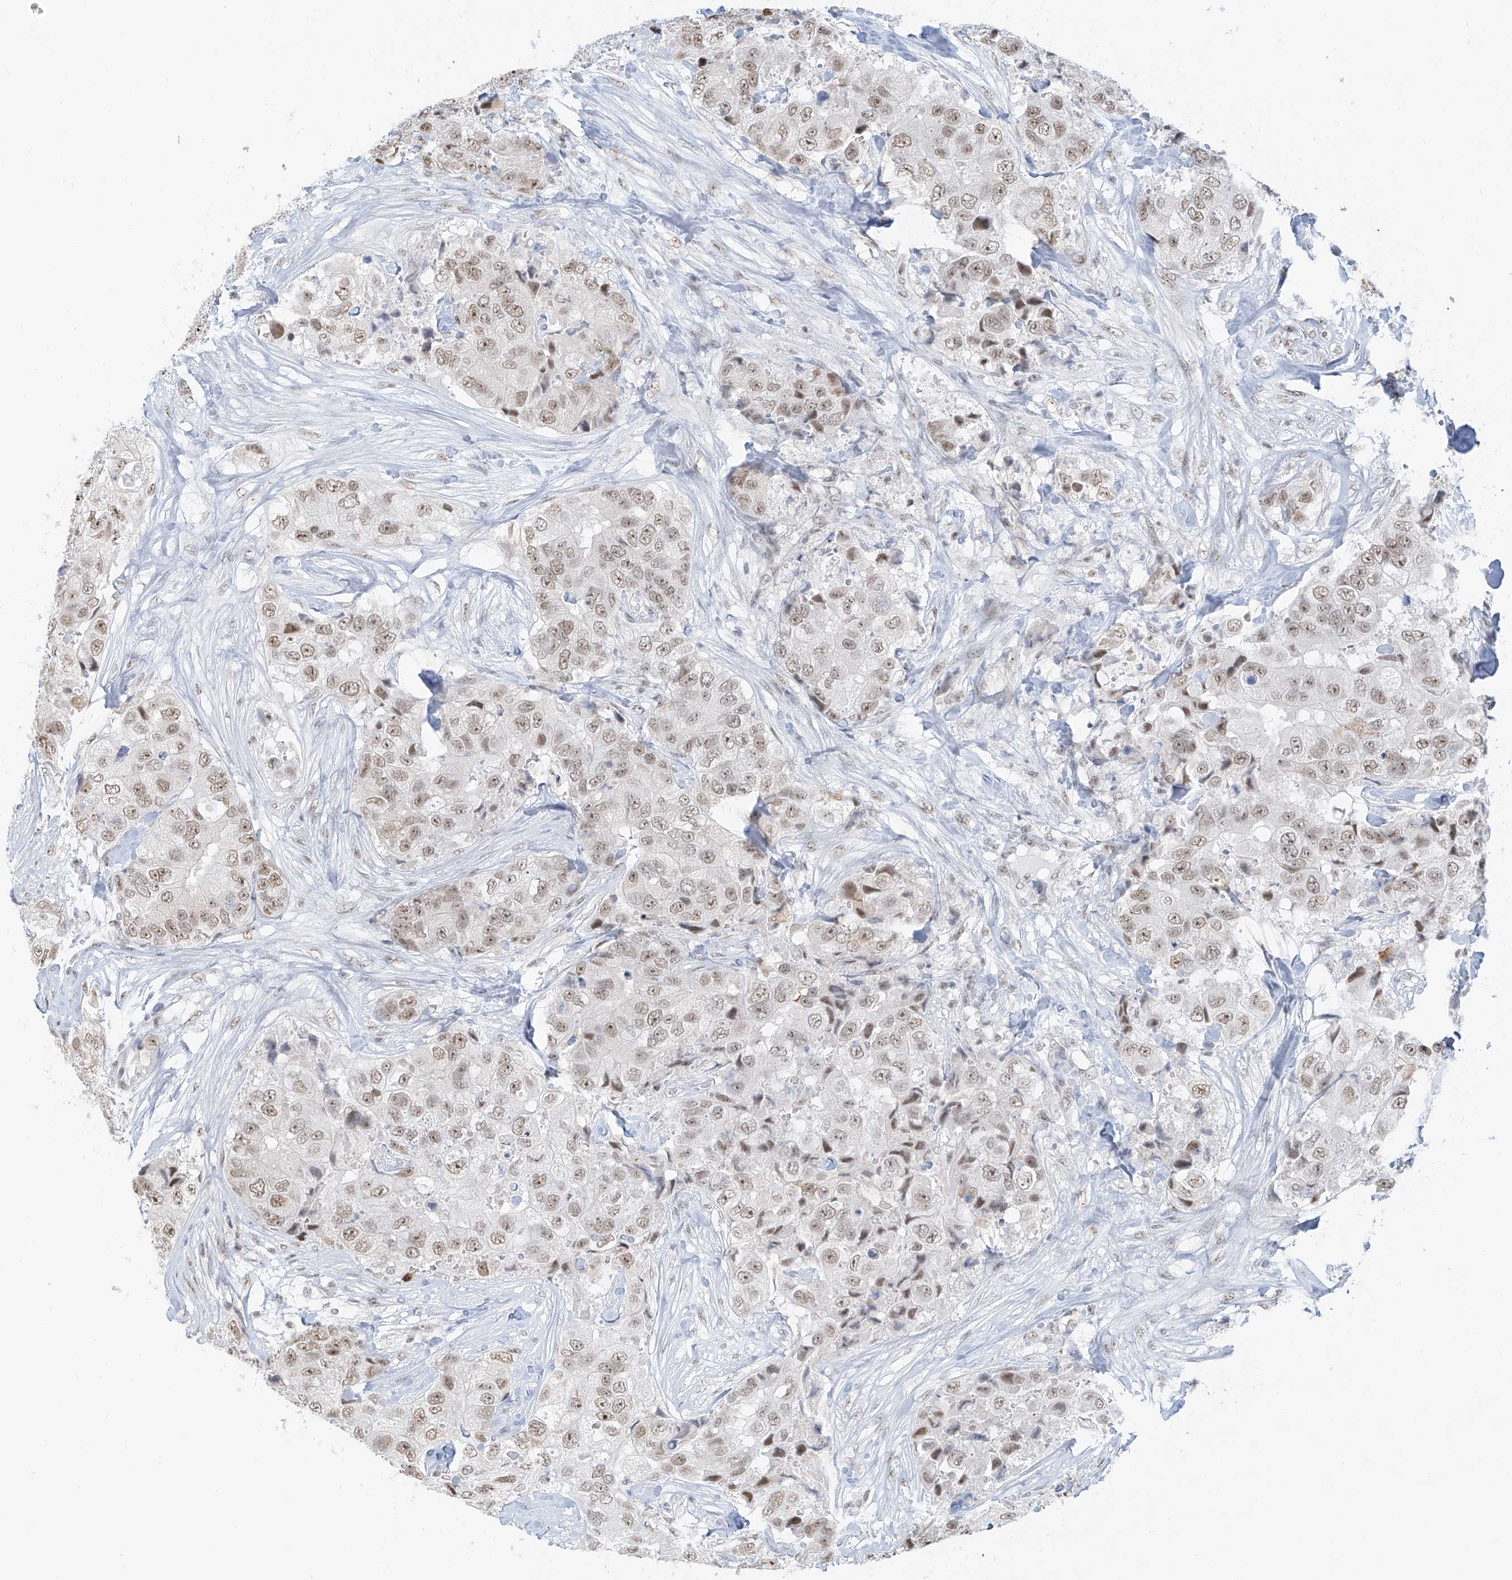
{"staining": {"intensity": "weak", "quantity": ">75%", "location": "nuclear"}, "tissue": "breast cancer", "cell_type": "Tumor cells", "image_type": "cancer", "snomed": [{"axis": "morphology", "description": "Duct carcinoma"}, {"axis": "topography", "description": "Breast"}], "caption": "Tumor cells demonstrate weak nuclear positivity in about >75% of cells in breast intraductal carcinoma. (DAB (3,3'-diaminobenzidine) IHC with brightfield microscopy, high magnification).", "gene": "PGC", "patient": {"sex": "female", "age": 62}}